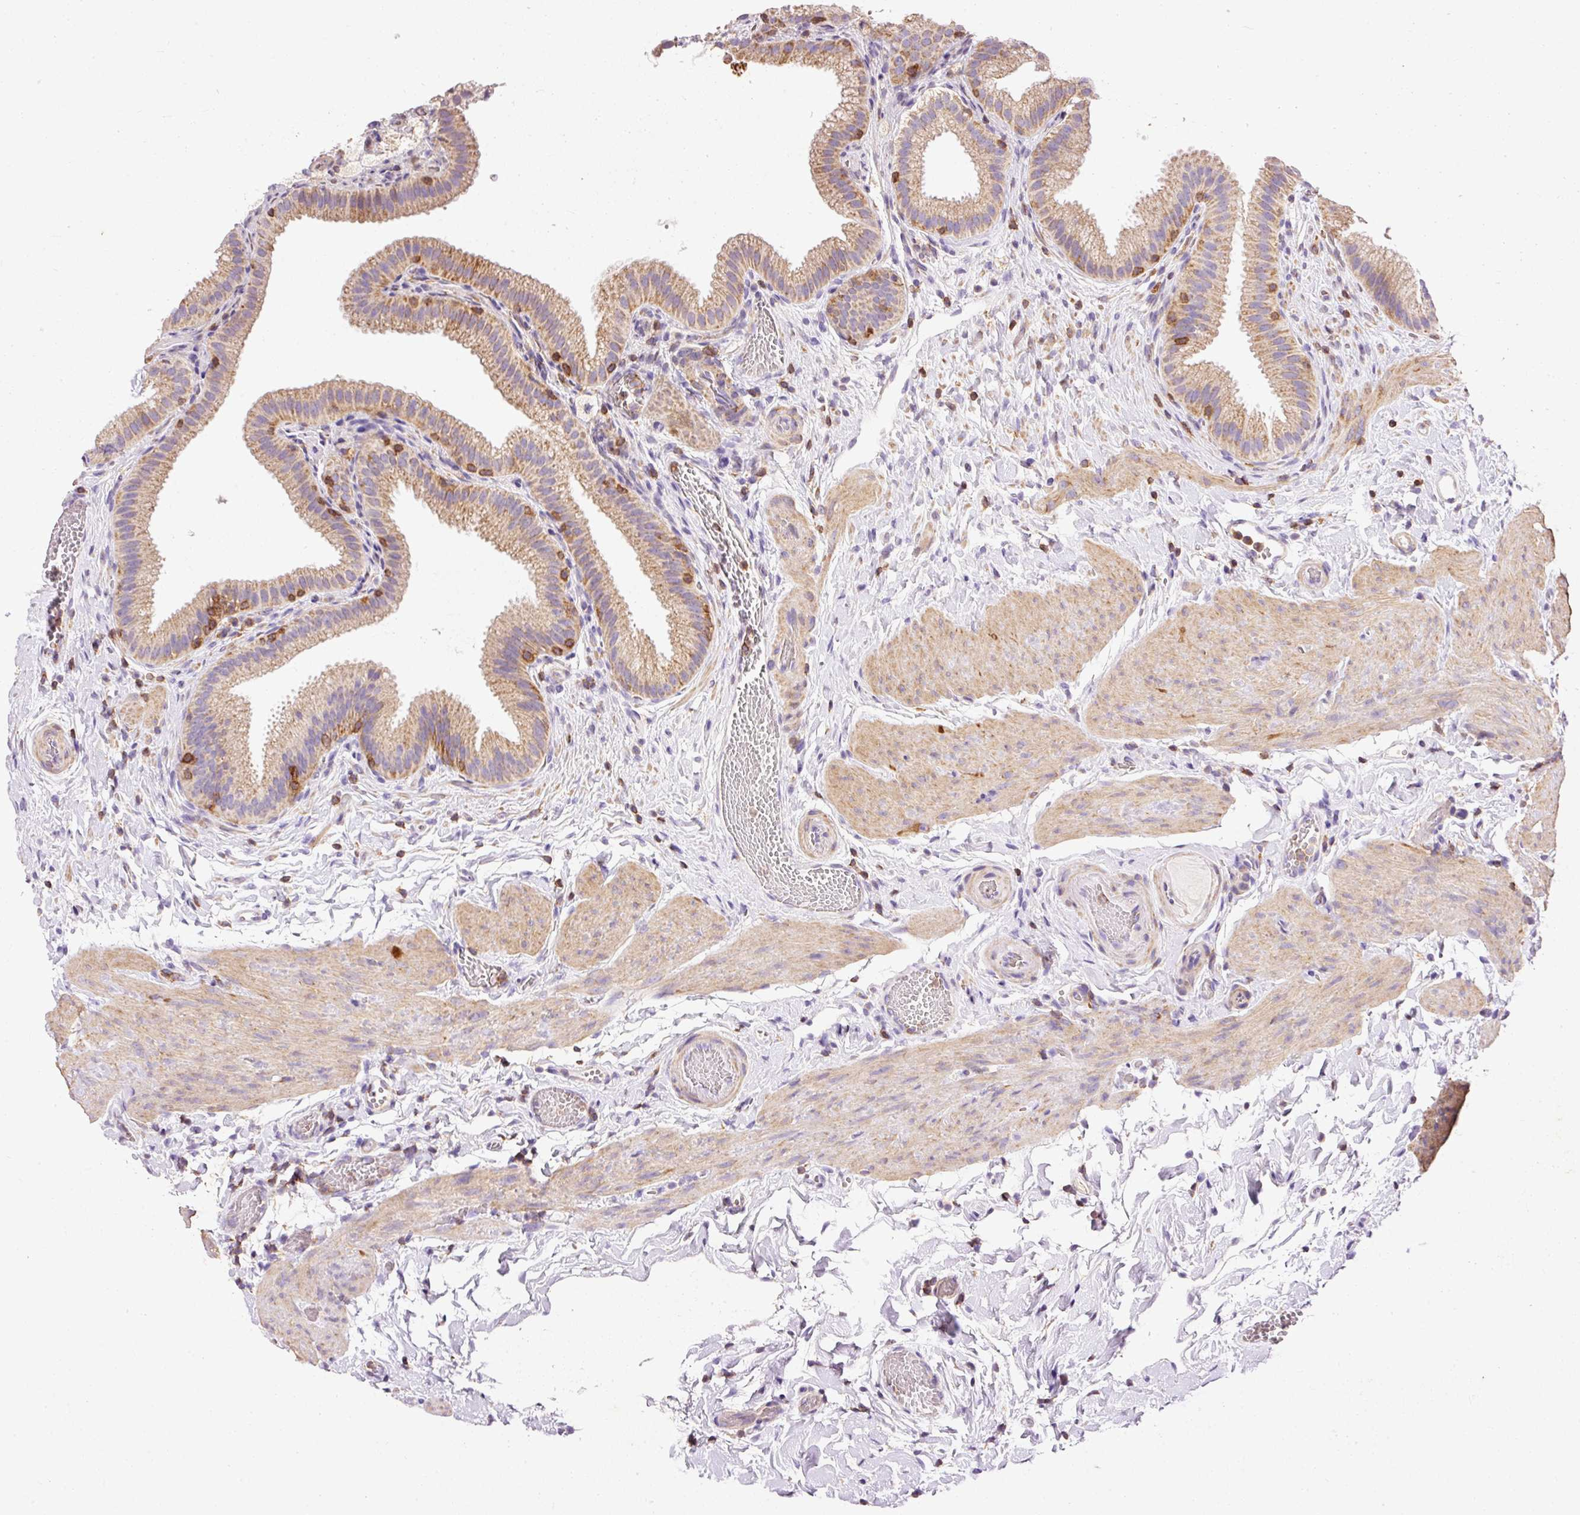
{"staining": {"intensity": "moderate", "quantity": ">75%", "location": "cytoplasmic/membranous"}, "tissue": "gallbladder", "cell_type": "Glandular cells", "image_type": "normal", "snomed": [{"axis": "morphology", "description": "Normal tissue, NOS"}, {"axis": "topography", "description": "Gallbladder"}], "caption": "Immunohistochemical staining of benign gallbladder shows >75% levels of moderate cytoplasmic/membranous protein staining in approximately >75% of glandular cells. Using DAB (brown) and hematoxylin (blue) stains, captured at high magnification using brightfield microscopy.", "gene": "IMMT", "patient": {"sex": "female", "age": 63}}